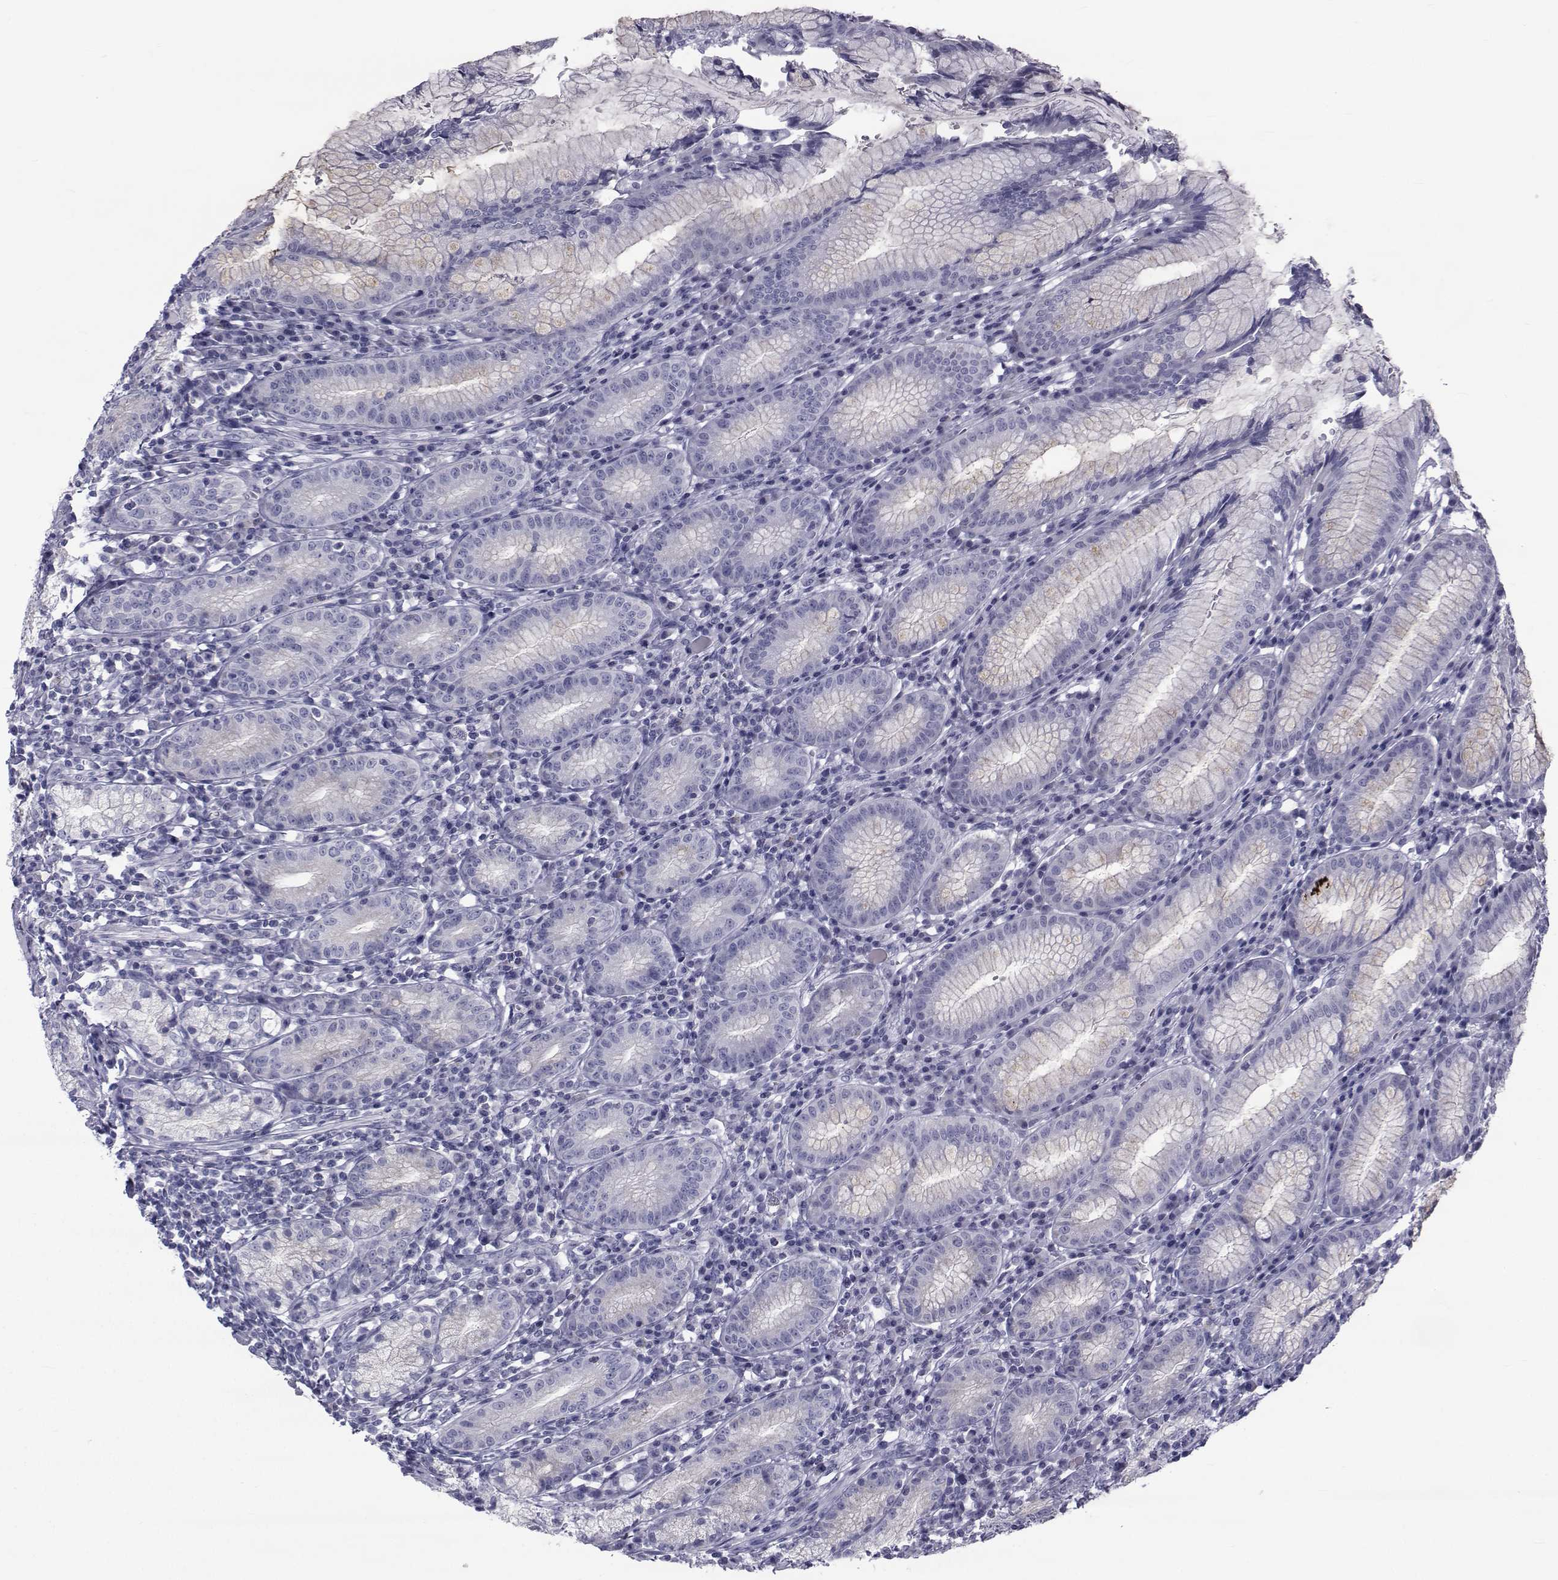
{"staining": {"intensity": "moderate", "quantity": "<25%", "location": "cytoplasmic/membranous"}, "tissue": "stomach", "cell_type": "Glandular cells", "image_type": "normal", "snomed": [{"axis": "morphology", "description": "Normal tissue, NOS"}, {"axis": "topography", "description": "Stomach"}], "caption": "The histopathology image exhibits staining of benign stomach, revealing moderate cytoplasmic/membranous protein expression (brown color) within glandular cells. The staining was performed using DAB (3,3'-diaminobenzidine), with brown indicating positive protein expression. Nuclei are stained blue with hematoxylin.", "gene": "FDXR", "patient": {"sex": "male", "age": 55}}